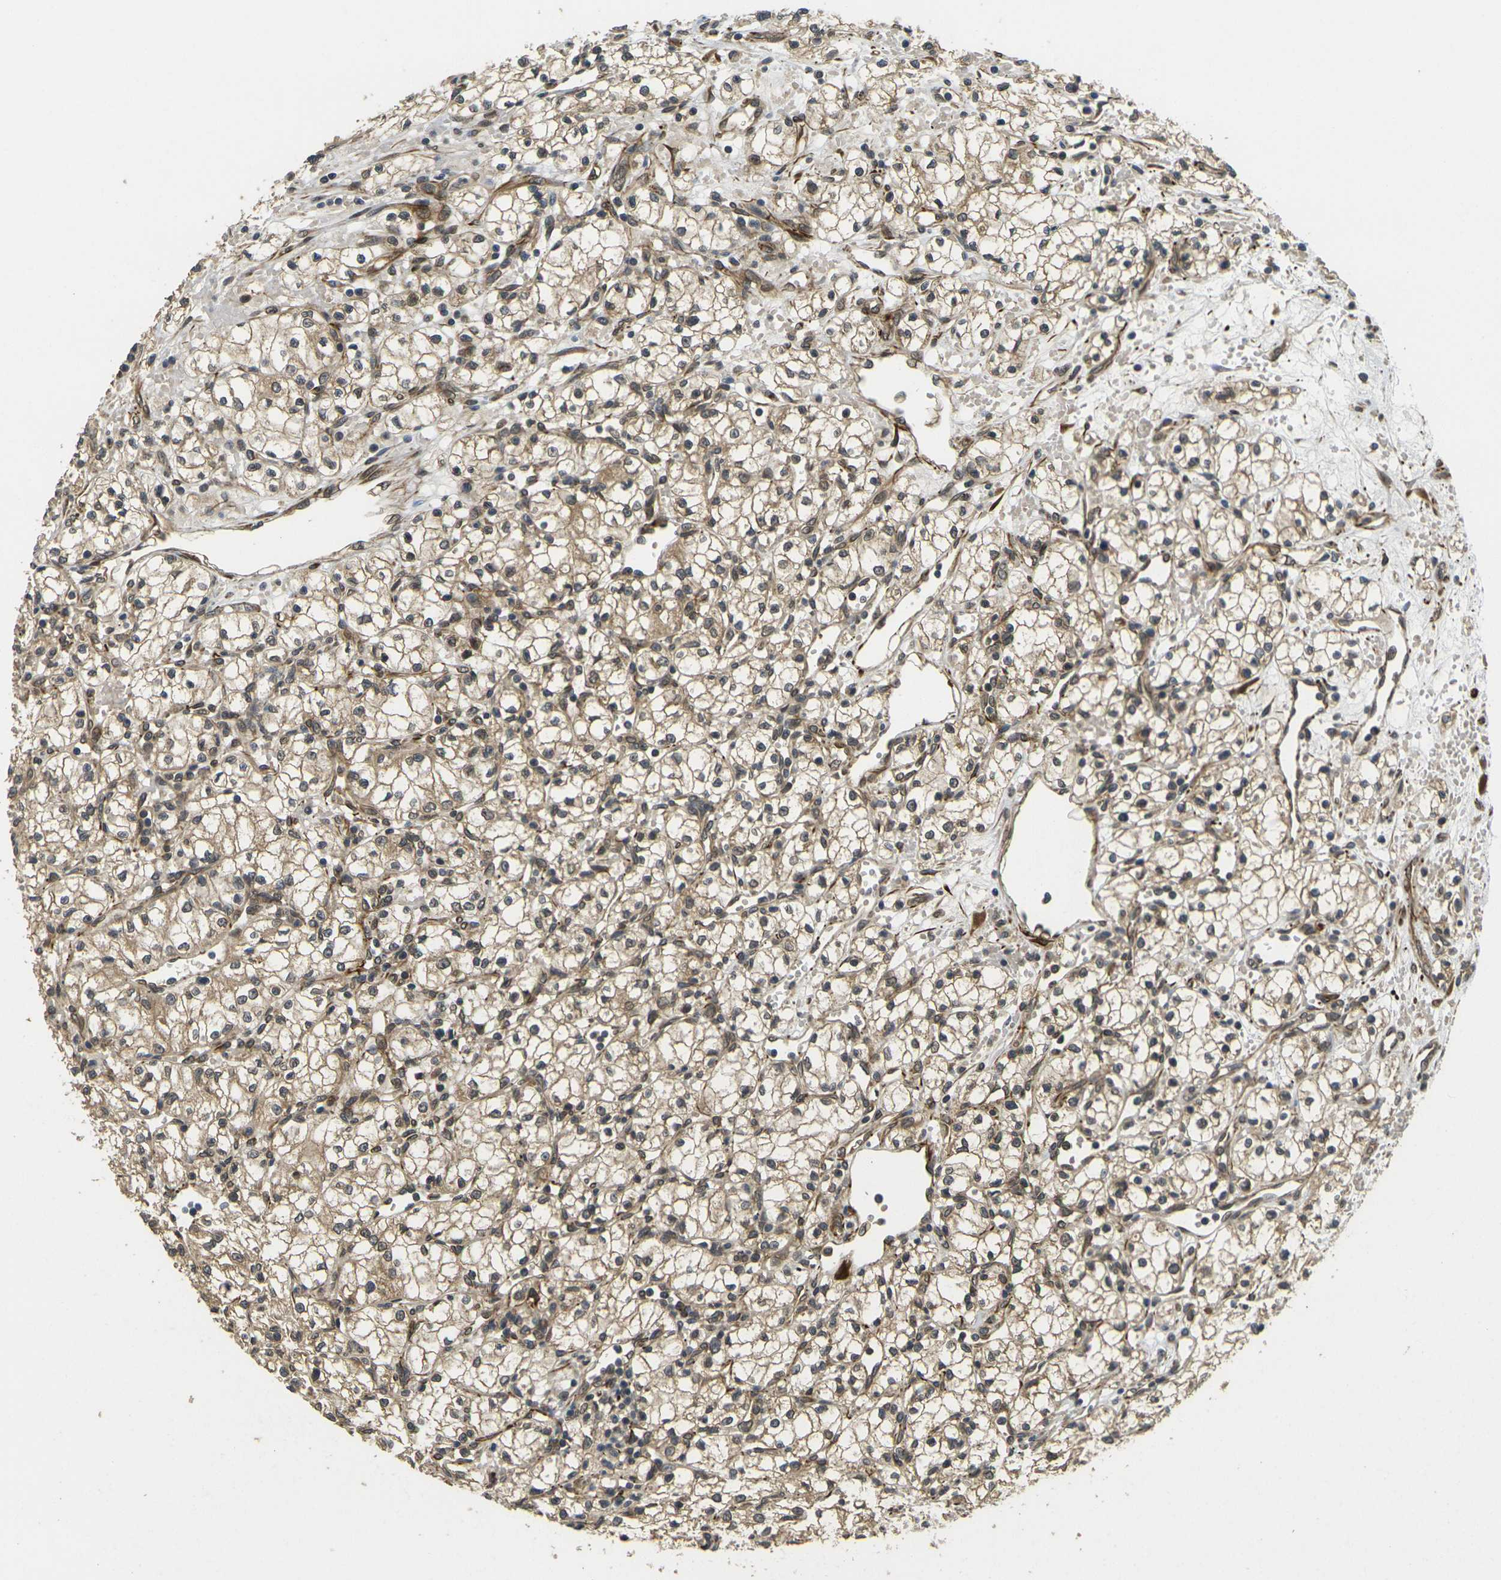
{"staining": {"intensity": "moderate", "quantity": "<25%", "location": "cytoplasmic/membranous"}, "tissue": "renal cancer", "cell_type": "Tumor cells", "image_type": "cancer", "snomed": [{"axis": "morphology", "description": "Normal tissue, NOS"}, {"axis": "morphology", "description": "Adenocarcinoma, NOS"}, {"axis": "topography", "description": "Kidney"}], "caption": "A brown stain highlights moderate cytoplasmic/membranous staining of a protein in human renal cancer (adenocarcinoma) tumor cells.", "gene": "FUT11", "patient": {"sex": "male", "age": 59}}